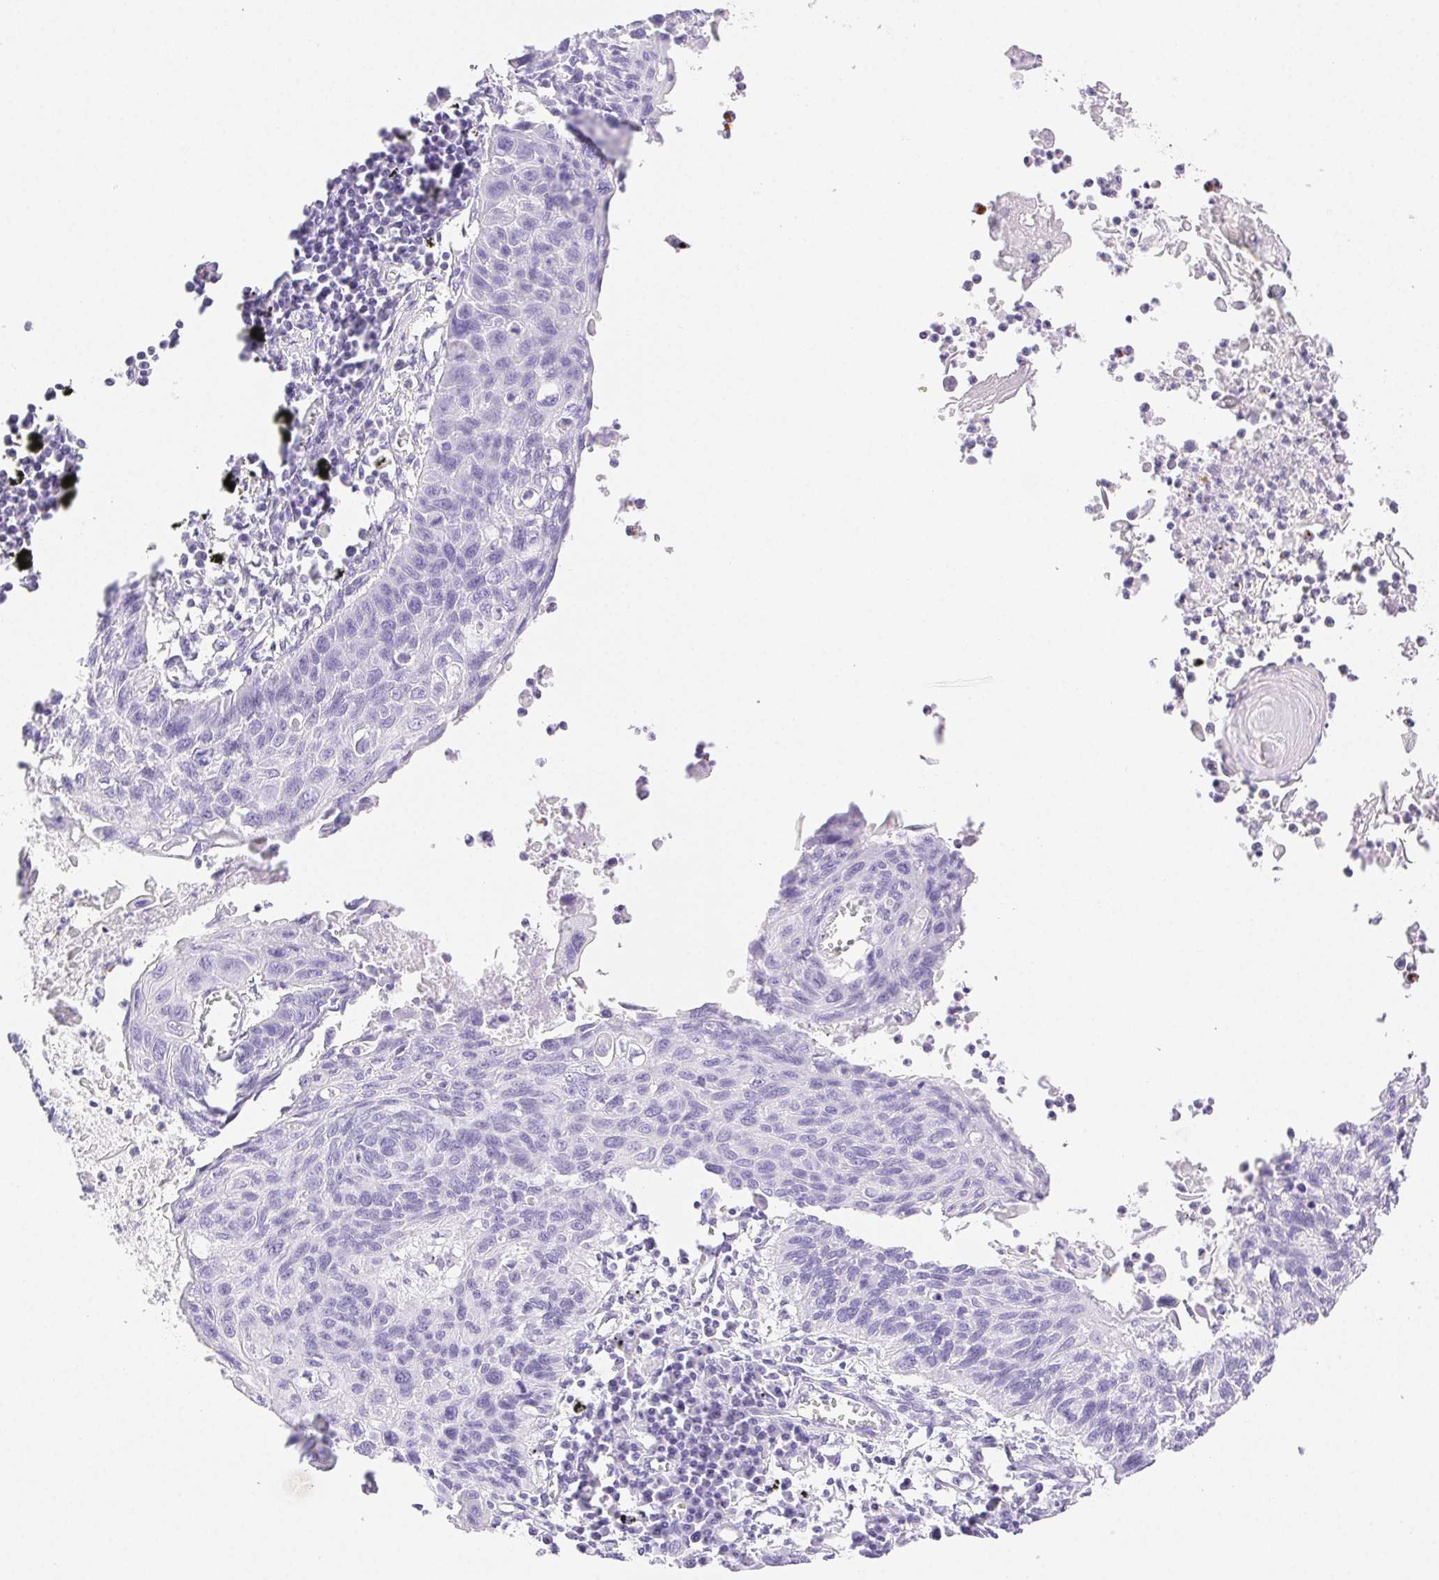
{"staining": {"intensity": "negative", "quantity": "none", "location": "none"}, "tissue": "lung cancer", "cell_type": "Tumor cells", "image_type": "cancer", "snomed": [{"axis": "morphology", "description": "Squamous cell carcinoma, NOS"}, {"axis": "topography", "description": "Lung"}], "caption": "Immunohistochemical staining of human squamous cell carcinoma (lung) reveals no significant positivity in tumor cells.", "gene": "SPACA4", "patient": {"sex": "male", "age": 78}}